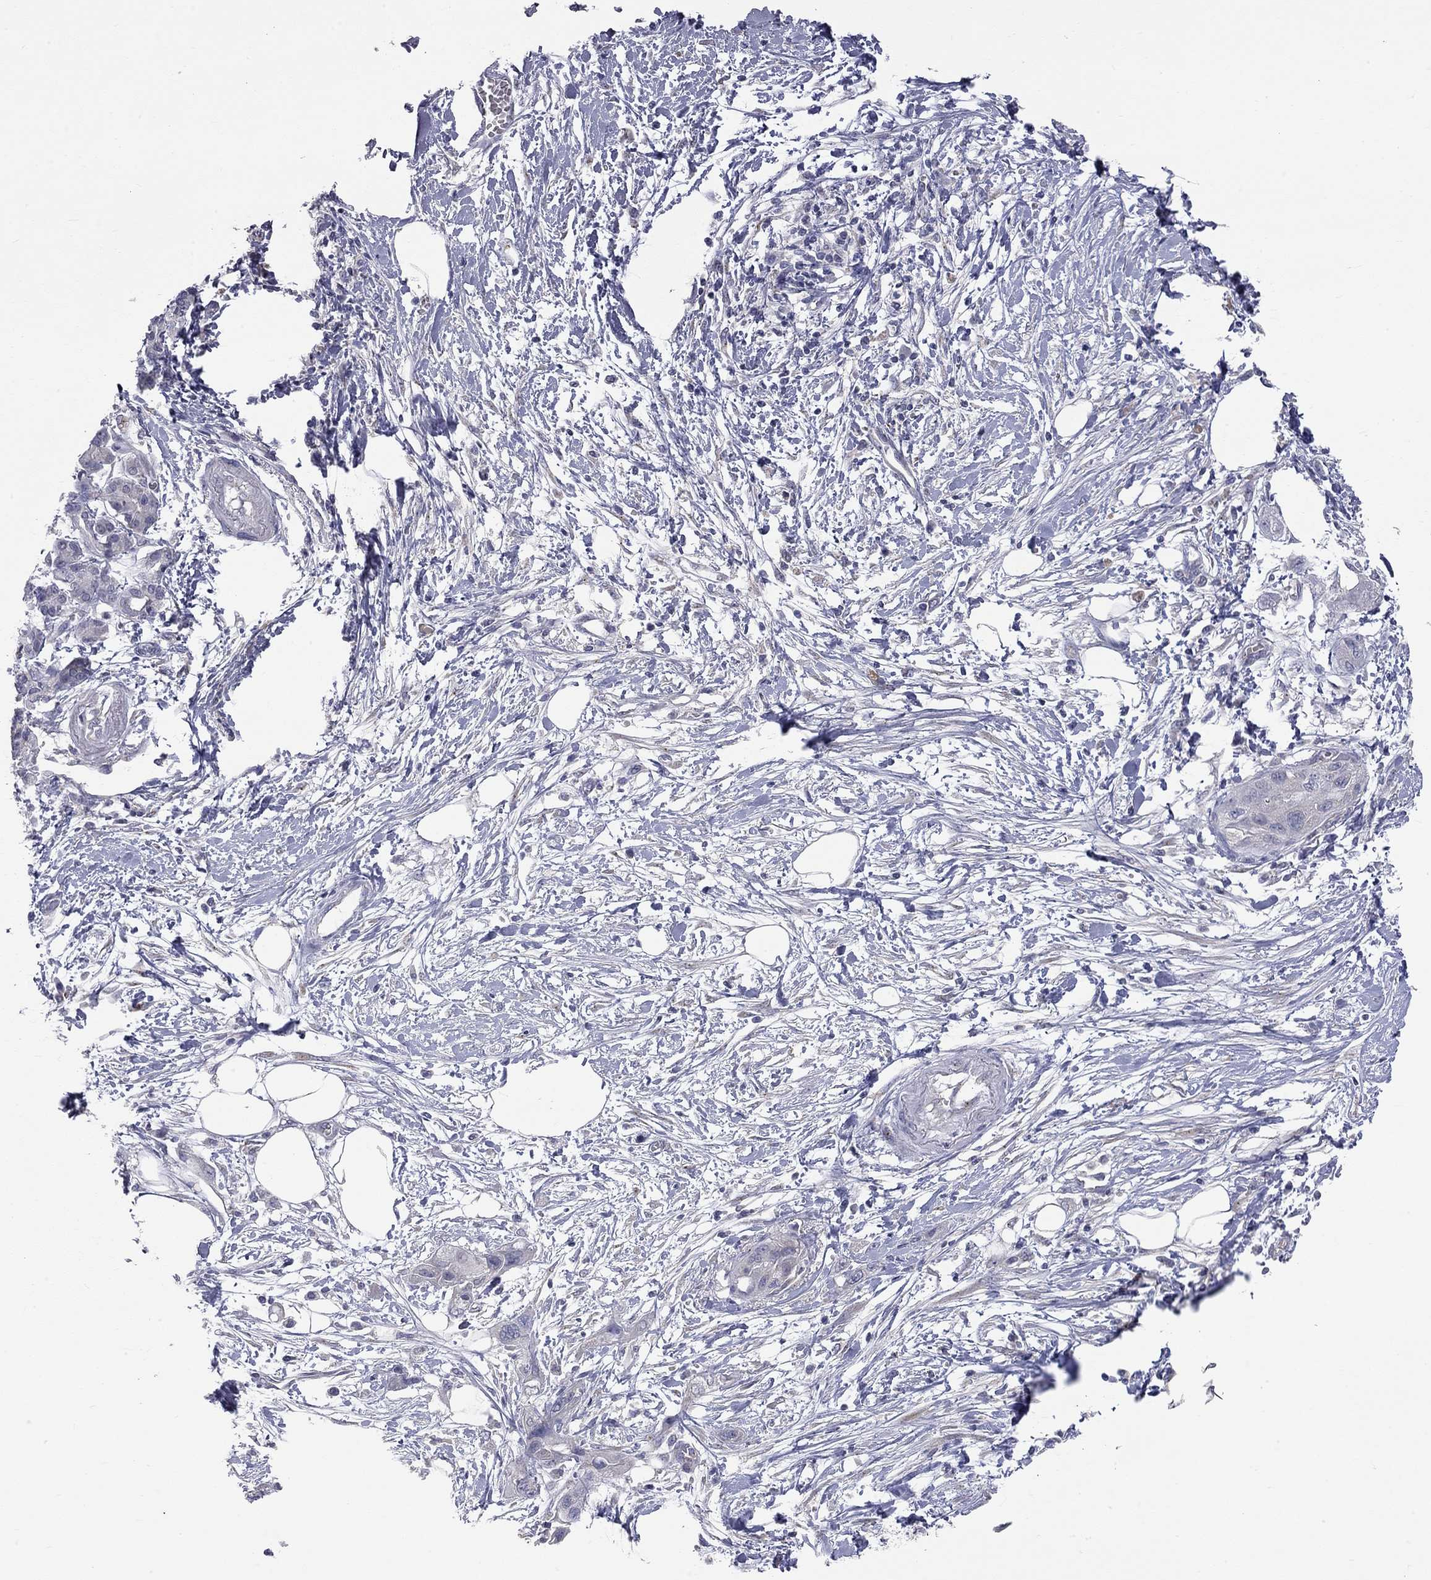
{"staining": {"intensity": "negative", "quantity": "none", "location": "none"}, "tissue": "pancreatic cancer", "cell_type": "Tumor cells", "image_type": "cancer", "snomed": [{"axis": "morphology", "description": "Adenocarcinoma, NOS"}, {"axis": "topography", "description": "Pancreas"}], "caption": "A micrograph of human pancreatic cancer (adenocarcinoma) is negative for staining in tumor cells. Brightfield microscopy of immunohistochemistry (IHC) stained with DAB (brown) and hematoxylin (blue), captured at high magnification.", "gene": "OPRK1", "patient": {"sex": "male", "age": 72}}